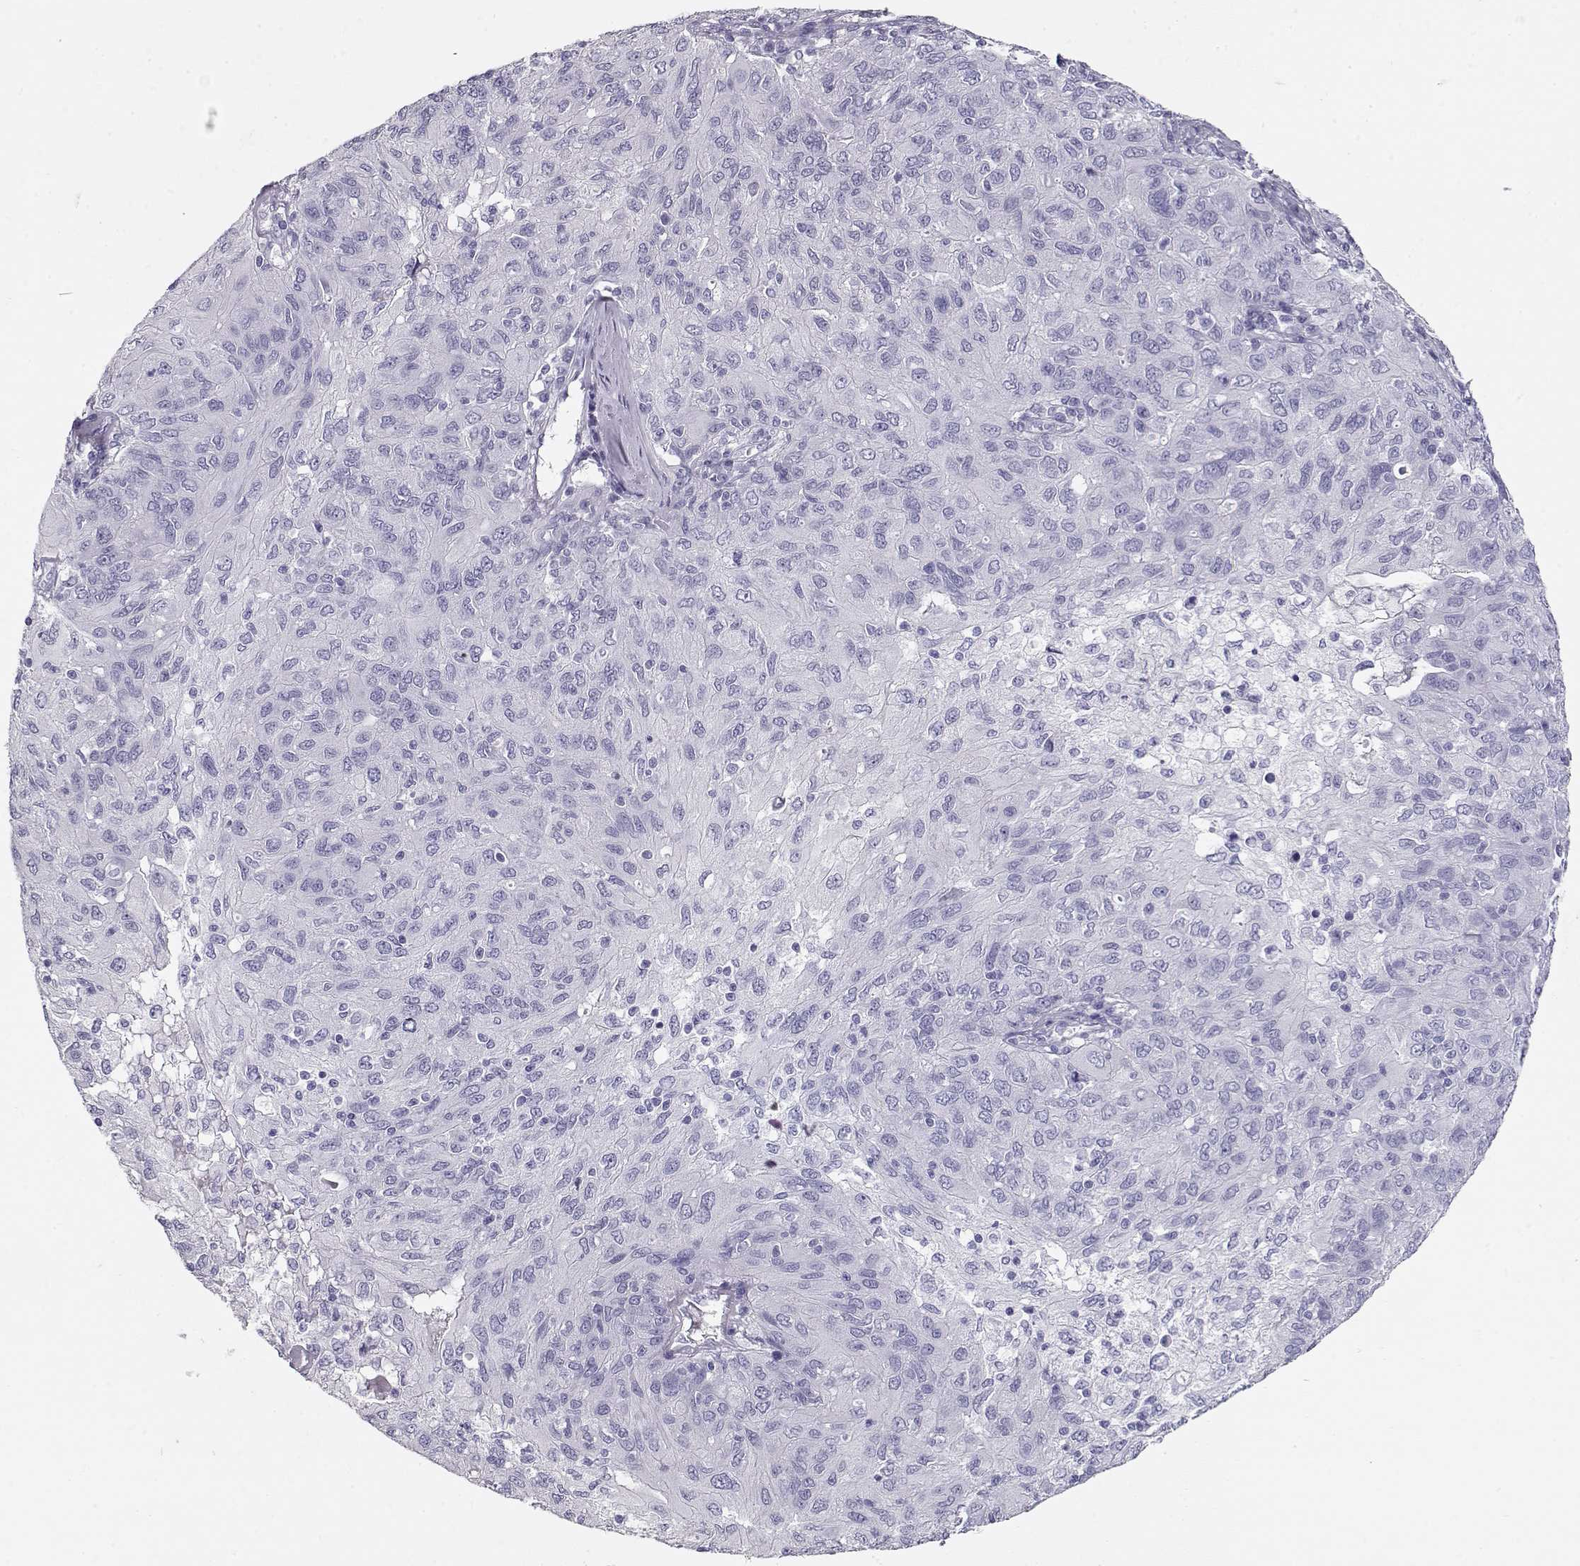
{"staining": {"intensity": "negative", "quantity": "none", "location": "none"}, "tissue": "ovarian cancer", "cell_type": "Tumor cells", "image_type": "cancer", "snomed": [{"axis": "morphology", "description": "Carcinoma, endometroid"}, {"axis": "topography", "description": "Ovary"}], "caption": "IHC histopathology image of endometroid carcinoma (ovarian) stained for a protein (brown), which reveals no positivity in tumor cells. The staining was performed using DAB (3,3'-diaminobenzidine) to visualize the protein expression in brown, while the nuclei were stained in blue with hematoxylin (Magnification: 20x).", "gene": "MAGEC1", "patient": {"sex": "female", "age": 50}}